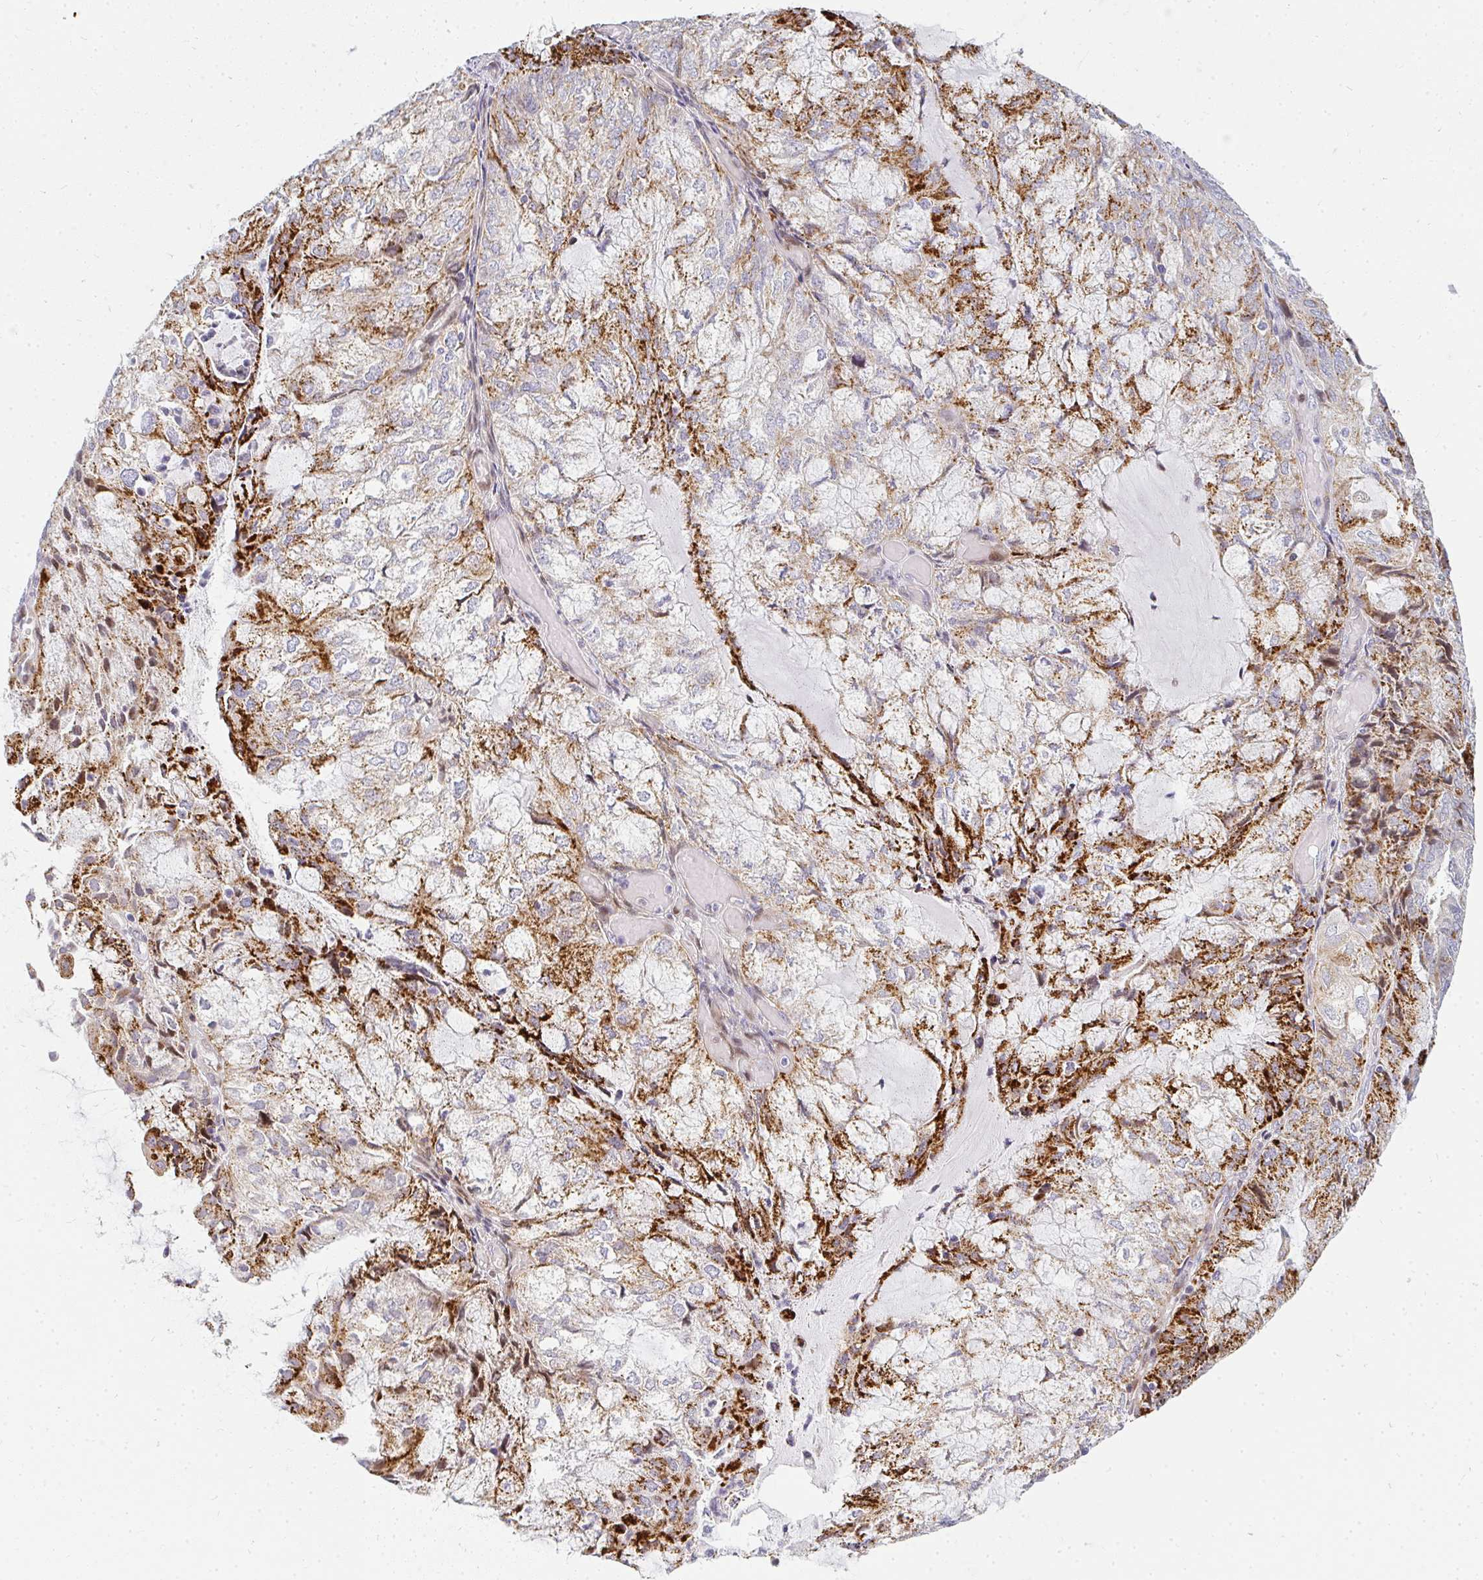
{"staining": {"intensity": "strong", "quantity": "25%-75%", "location": "cytoplasmic/membranous"}, "tissue": "endometrial cancer", "cell_type": "Tumor cells", "image_type": "cancer", "snomed": [{"axis": "morphology", "description": "Adenocarcinoma, NOS"}, {"axis": "topography", "description": "Endometrium"}], "caption": "Endometrial cancer (adenocarcinoma) tissue displays strong cytoplasmic/membranous expression in about 25%-75% of tumor cells", "gene": "PLA2G5", "patient": {"sex": "female", "age": 81}}